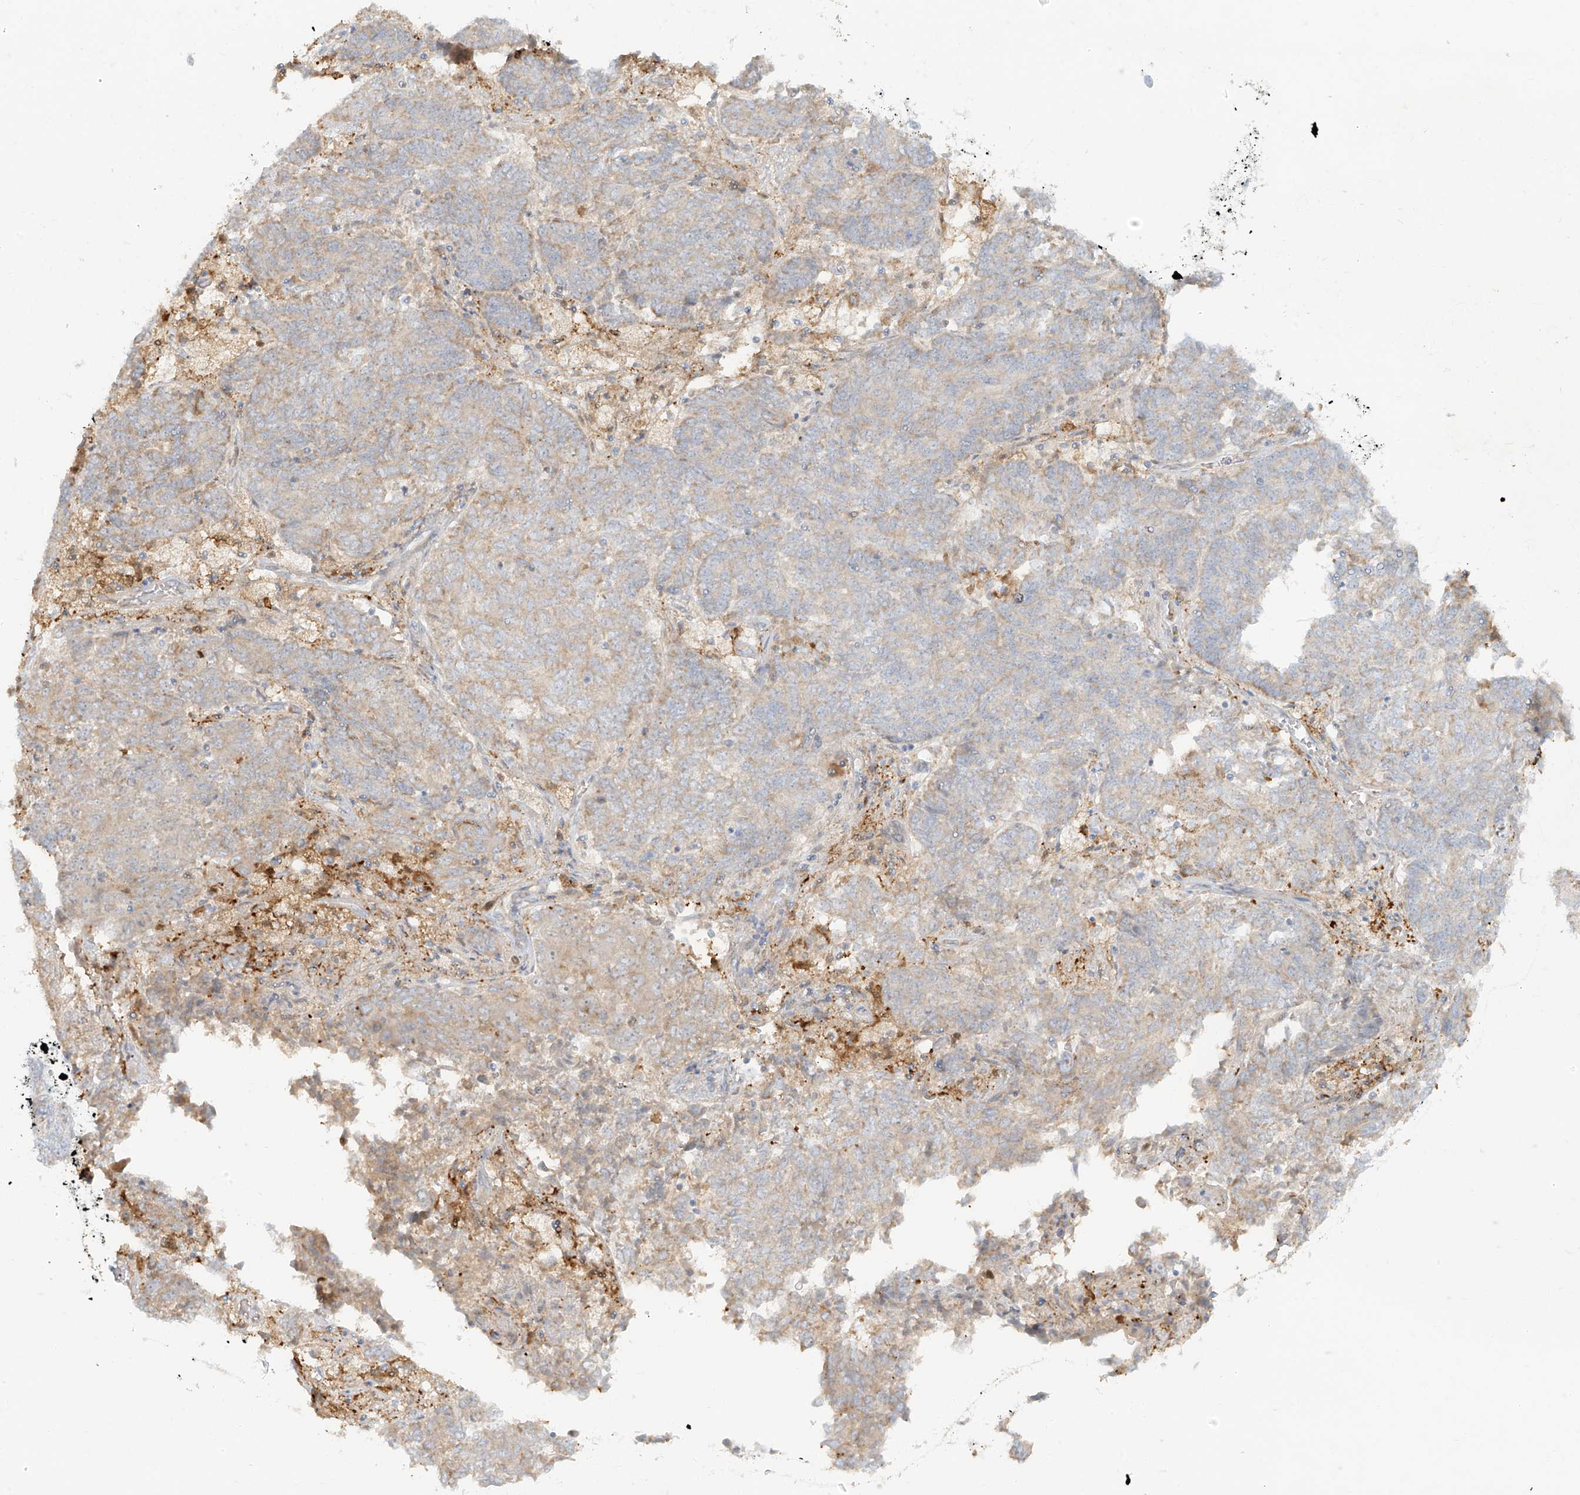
{"staining": {"intensity": "weak", "quantity": "<25%", "location": "cytoplasmic/membranous"}, "tissue": "endometrial cancer", "cell_type": "Tumor cells", "image_type": "cancer", "snomed": [{"axis": "morphology", "description": "Adenocarcinoma, NOS"}, {"axis": "topography", "description": "Endometrium"}], "caption": "Immunohistochemical staining of endometrial cancer (adenocarcinoma) displays no significant staining in tumor cells.", "gene": "UPK1B", "patient": {"sex": "female", "age": 80}}